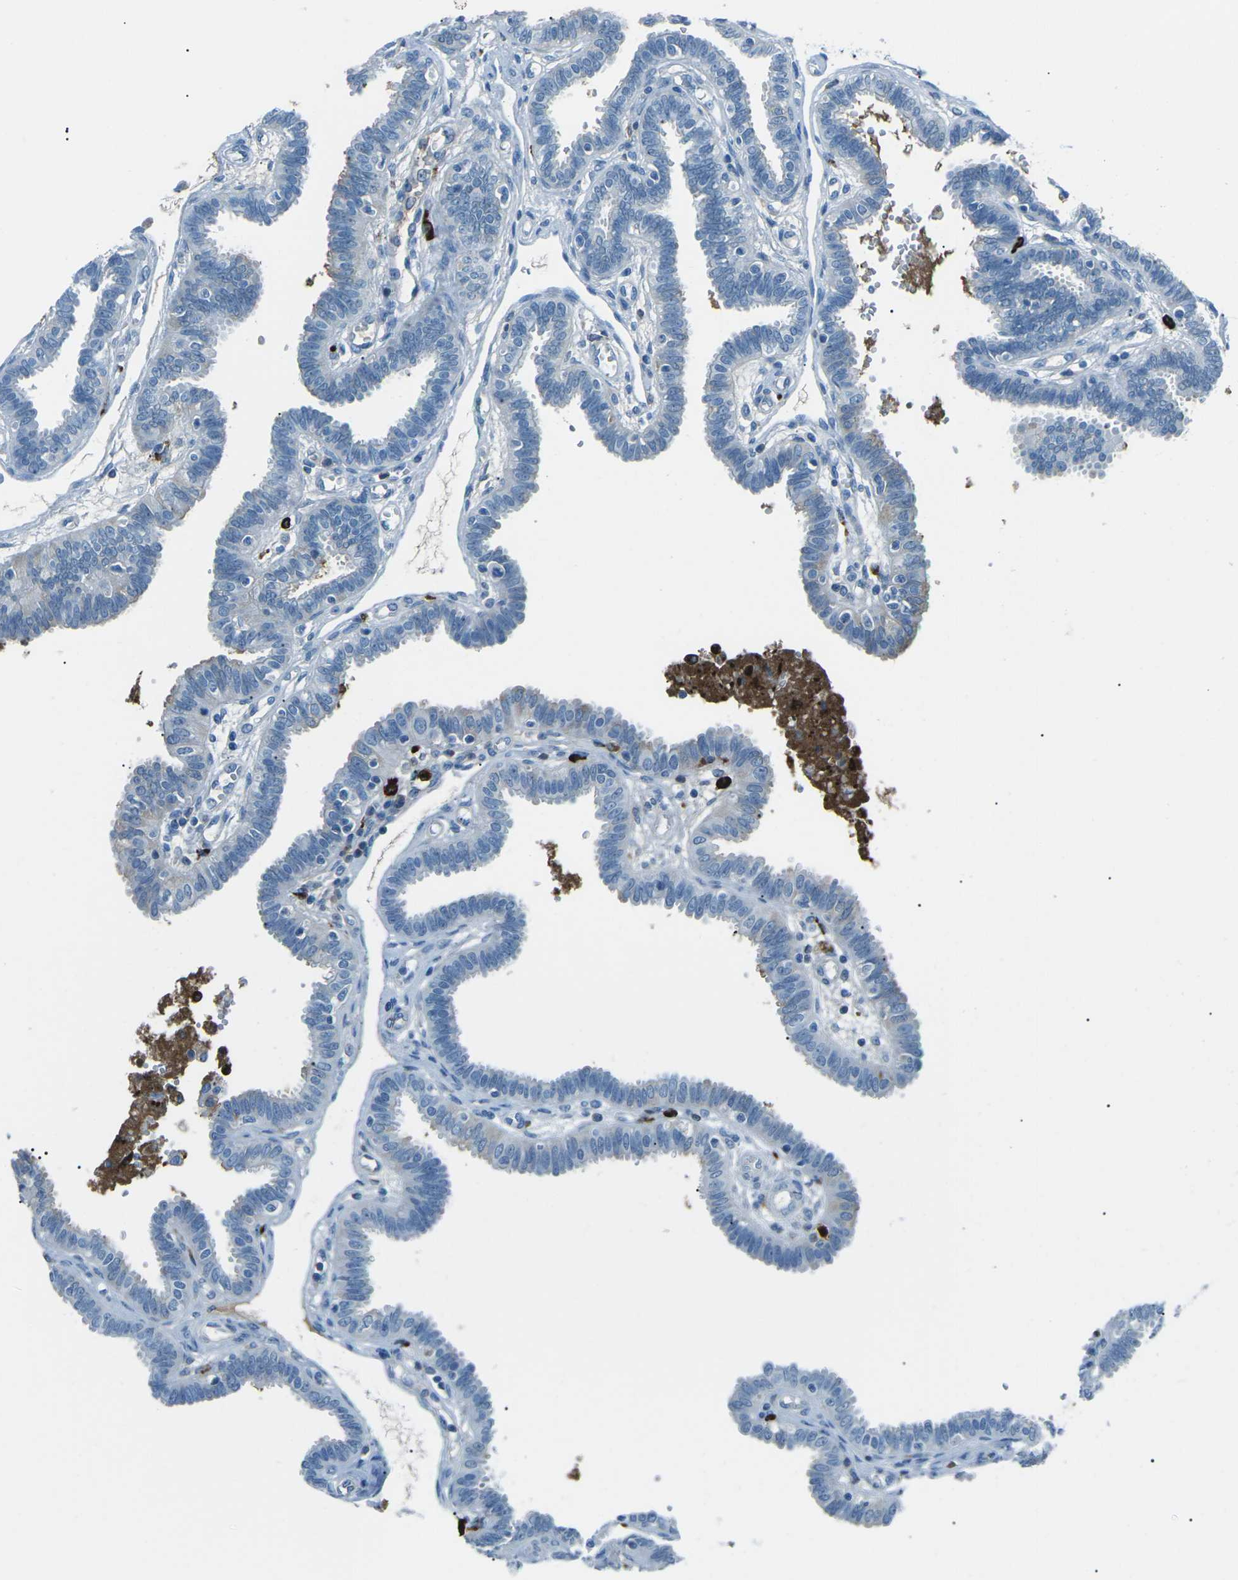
{"staining": {"intensity": "negative", "quantity": "none", "location": "none"}, "tissue": "fallopian tube", "cell_type": "Glandular cells", "image_type": "normal", "snomed": [{"axis": "morphology", "description": "Normal tissue, NOS"}, {"axis": "topography", "description": "Fallopian tube"}], "caption": "DAB (3,3'-diaminobenzidine) immunohistochemical staining of benign human fallopian tube exhibits no significant positivity in glandular cells. The staining was performed using DAB (3,3'-diaminobenzidine) to visualize the protein expression in brown, while the nuclei were stained in blue with hematoxylin (Magnification: 20x).", "gene": "FCN1", "patient": {"sex": "female", "age": 32}}